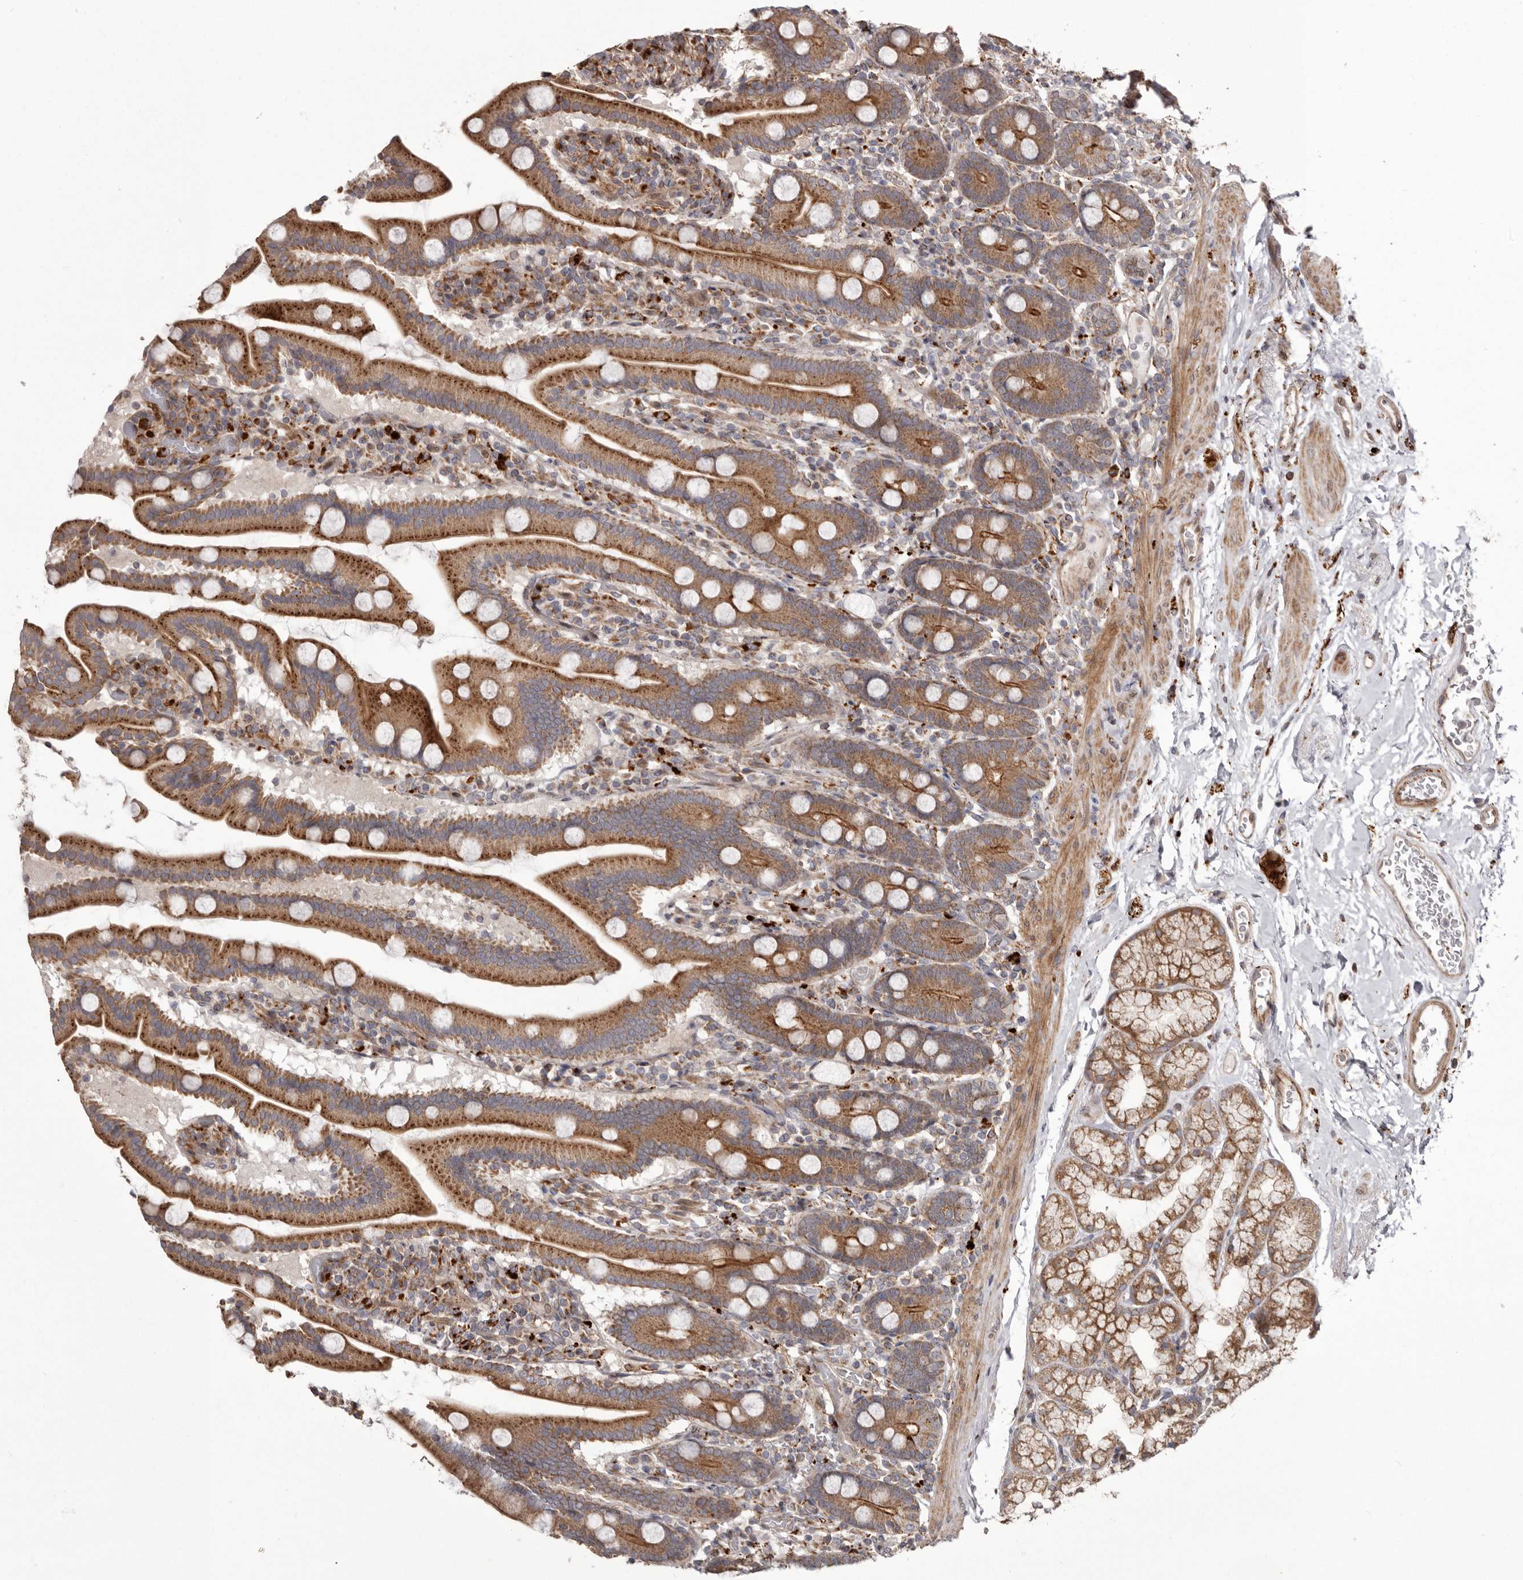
{"staining": {"intensity": "strong", "quantity": ">75%", "location": "cytoplasmic/membranous"}, "tissue": "duodenum", "cell_type": "Glandular cells", "image_type": "normal", "snomed": [{"axis": "morphology", "description": "Normal tissue, NOS"}, {"axis": "topography", "description": "Duodenum"}], "caption": "Duodenum stained with DAB IHC reveals high levels of strong cytoplasmic/membranous staining in about >75% of glandular cells. Nuclei are stained in blue.", "gene": "NUP43", "patient": {"sex": "male", "age": 55}}